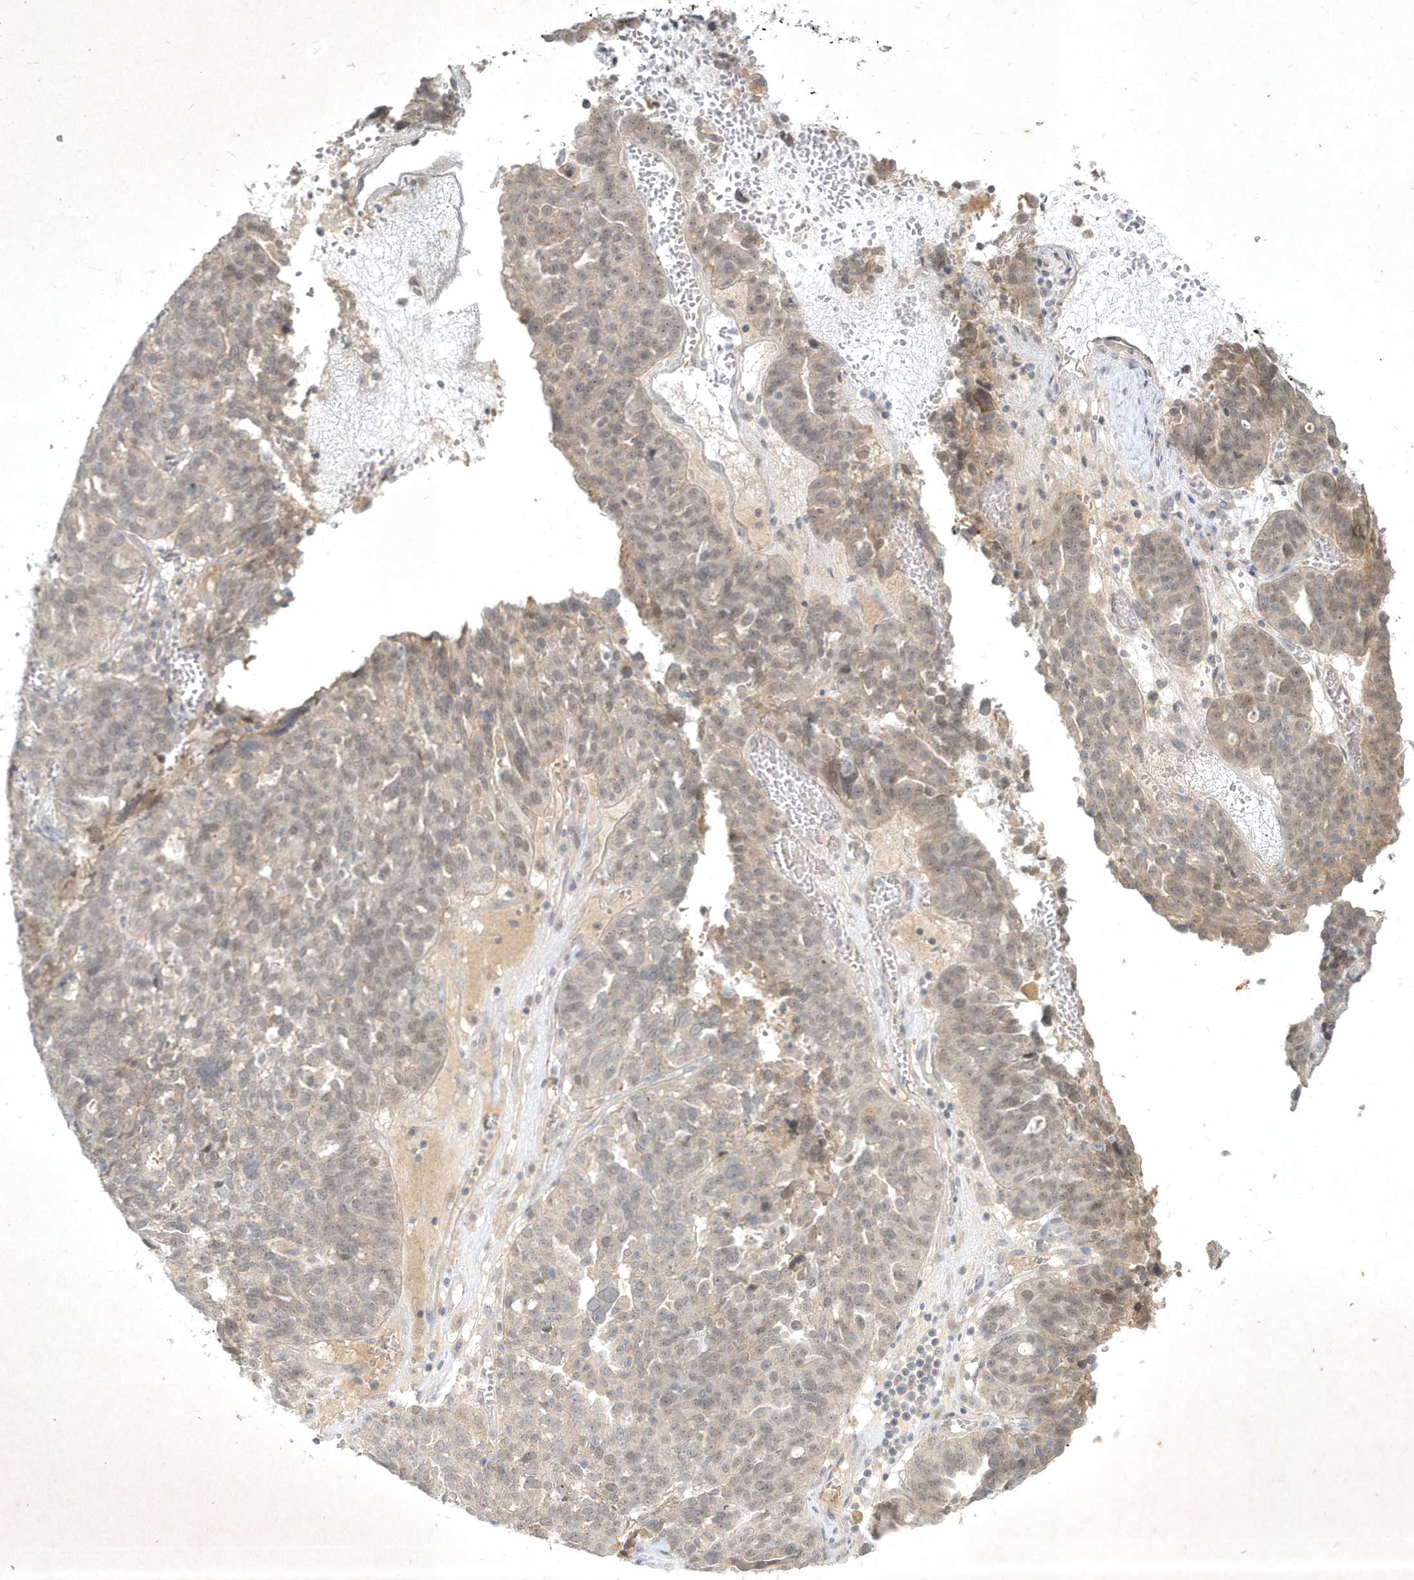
{"staining": {"intensity": "weak", "quantity": "<25%", "location": "cytoplasmic/membranous"}, "tissue": "ovarian cancer", "cell_type": "Tumor cells", "image_type": "cancer", "snomed": [{"axis": "morphology", "description": "Cystadenocarcinoma, serous, NOS"}, {"axis": "topography", "description": "Ovary"}], "caption": "This is a photomicrograph of IHC staining of ovarian serous cystadenocarcinoma, which shows no positivity in tumor cells.", "gene": "BOD1", "patient": {"sex": "female", "age": 59}}